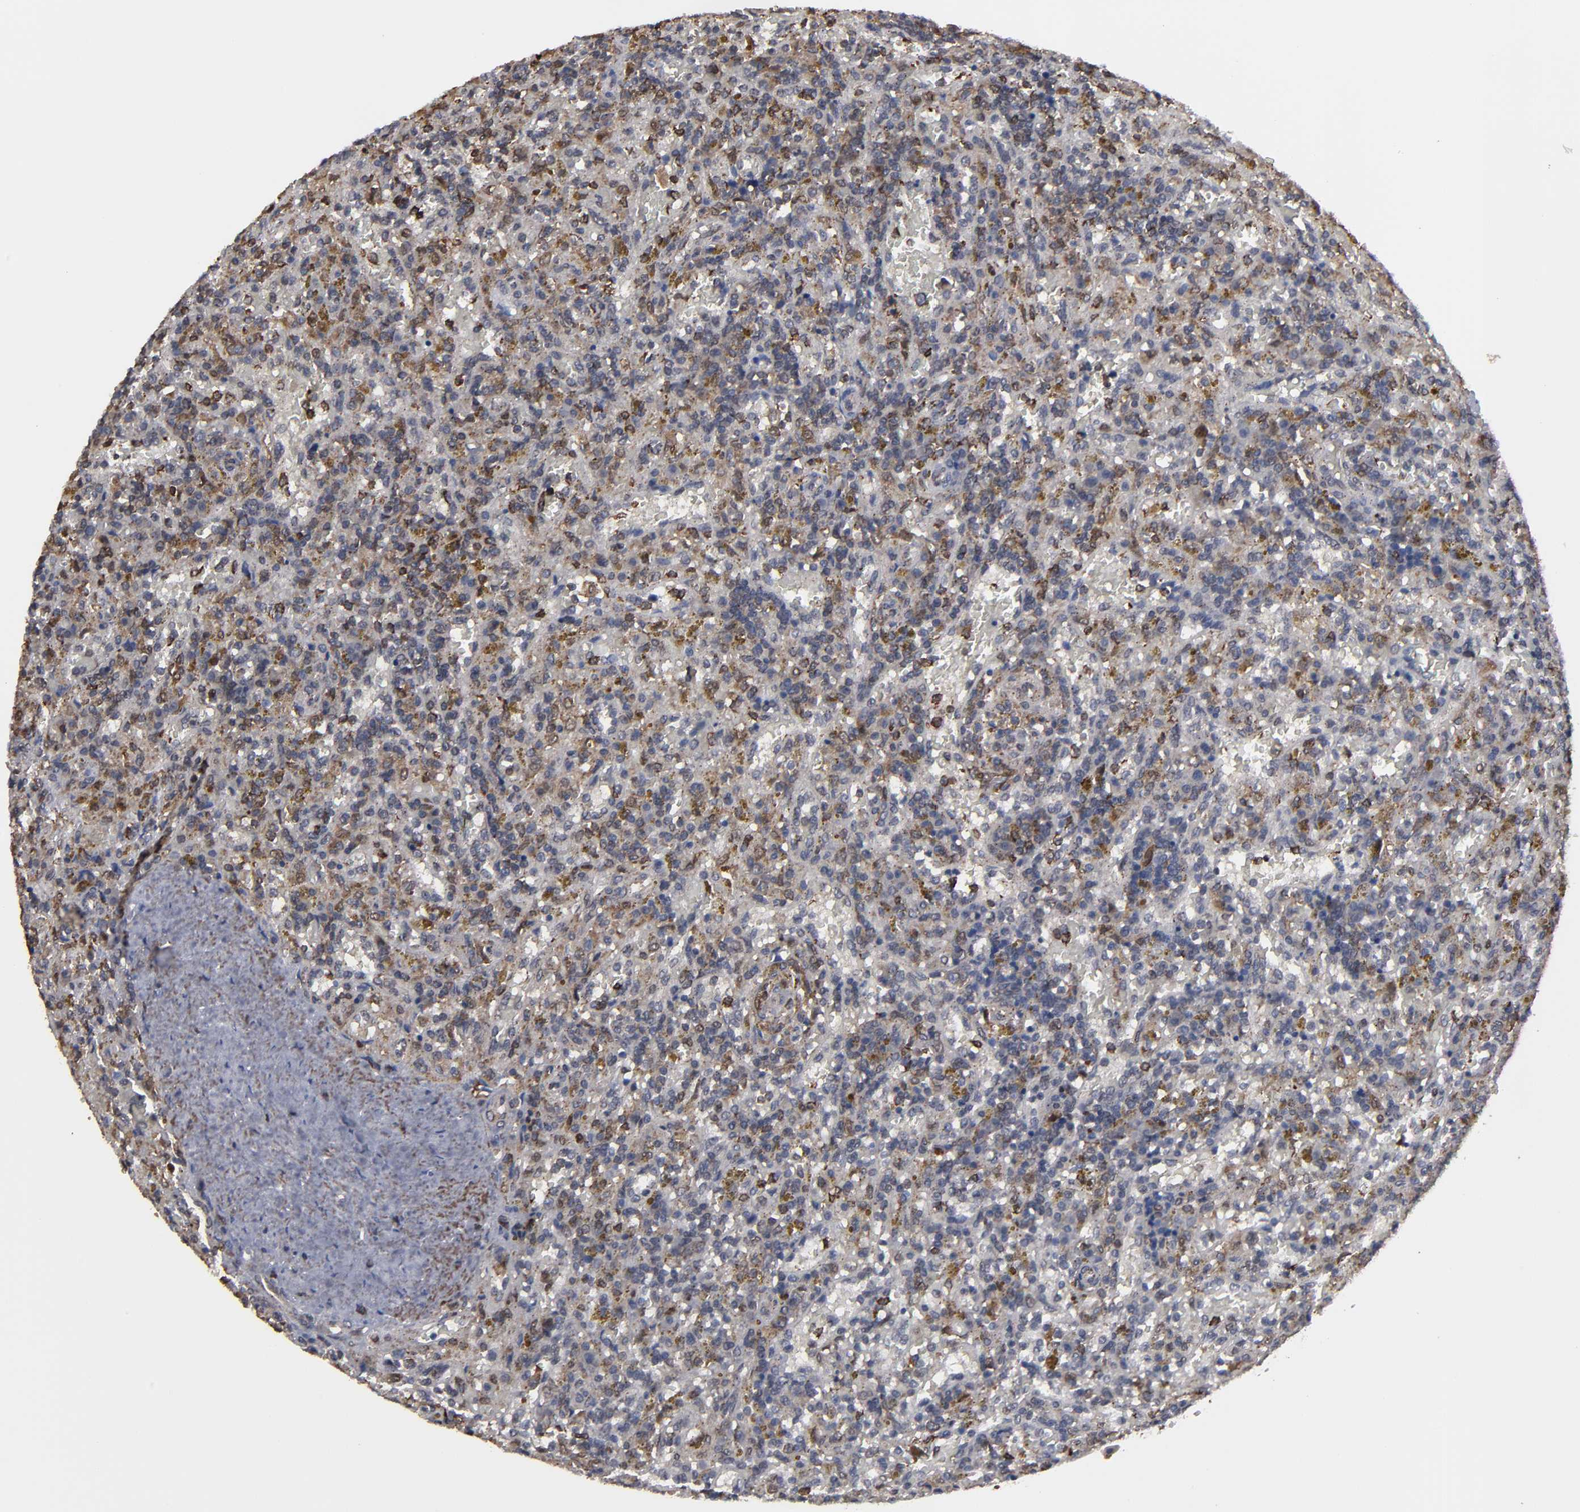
{"staining": {"intensity": "moderate", "quantity": "25%-75%", "location": "cytoplasmic/membranous,nuclear"}, "tissue": "lymphoma", "cell_type": "Tumor cells", "image_type": "cancer", "snomed": [{"axis": "morphology", "description": "Malignant lymphoma, non-Hodgkin's type, Low grade"}, {"axis": "topography", "description": "Spleen"}], "caption": "Immunohistochemical staining of human low-grade malignant lymphoma, non-Hodgkin's type demonstrates moderate cytoplasmic/membranous and nuclear protein positivity in about 25%-75% of tumor cells.", "gene": "KIAA2026", "patient": {"sex": "female", "age": 65}}